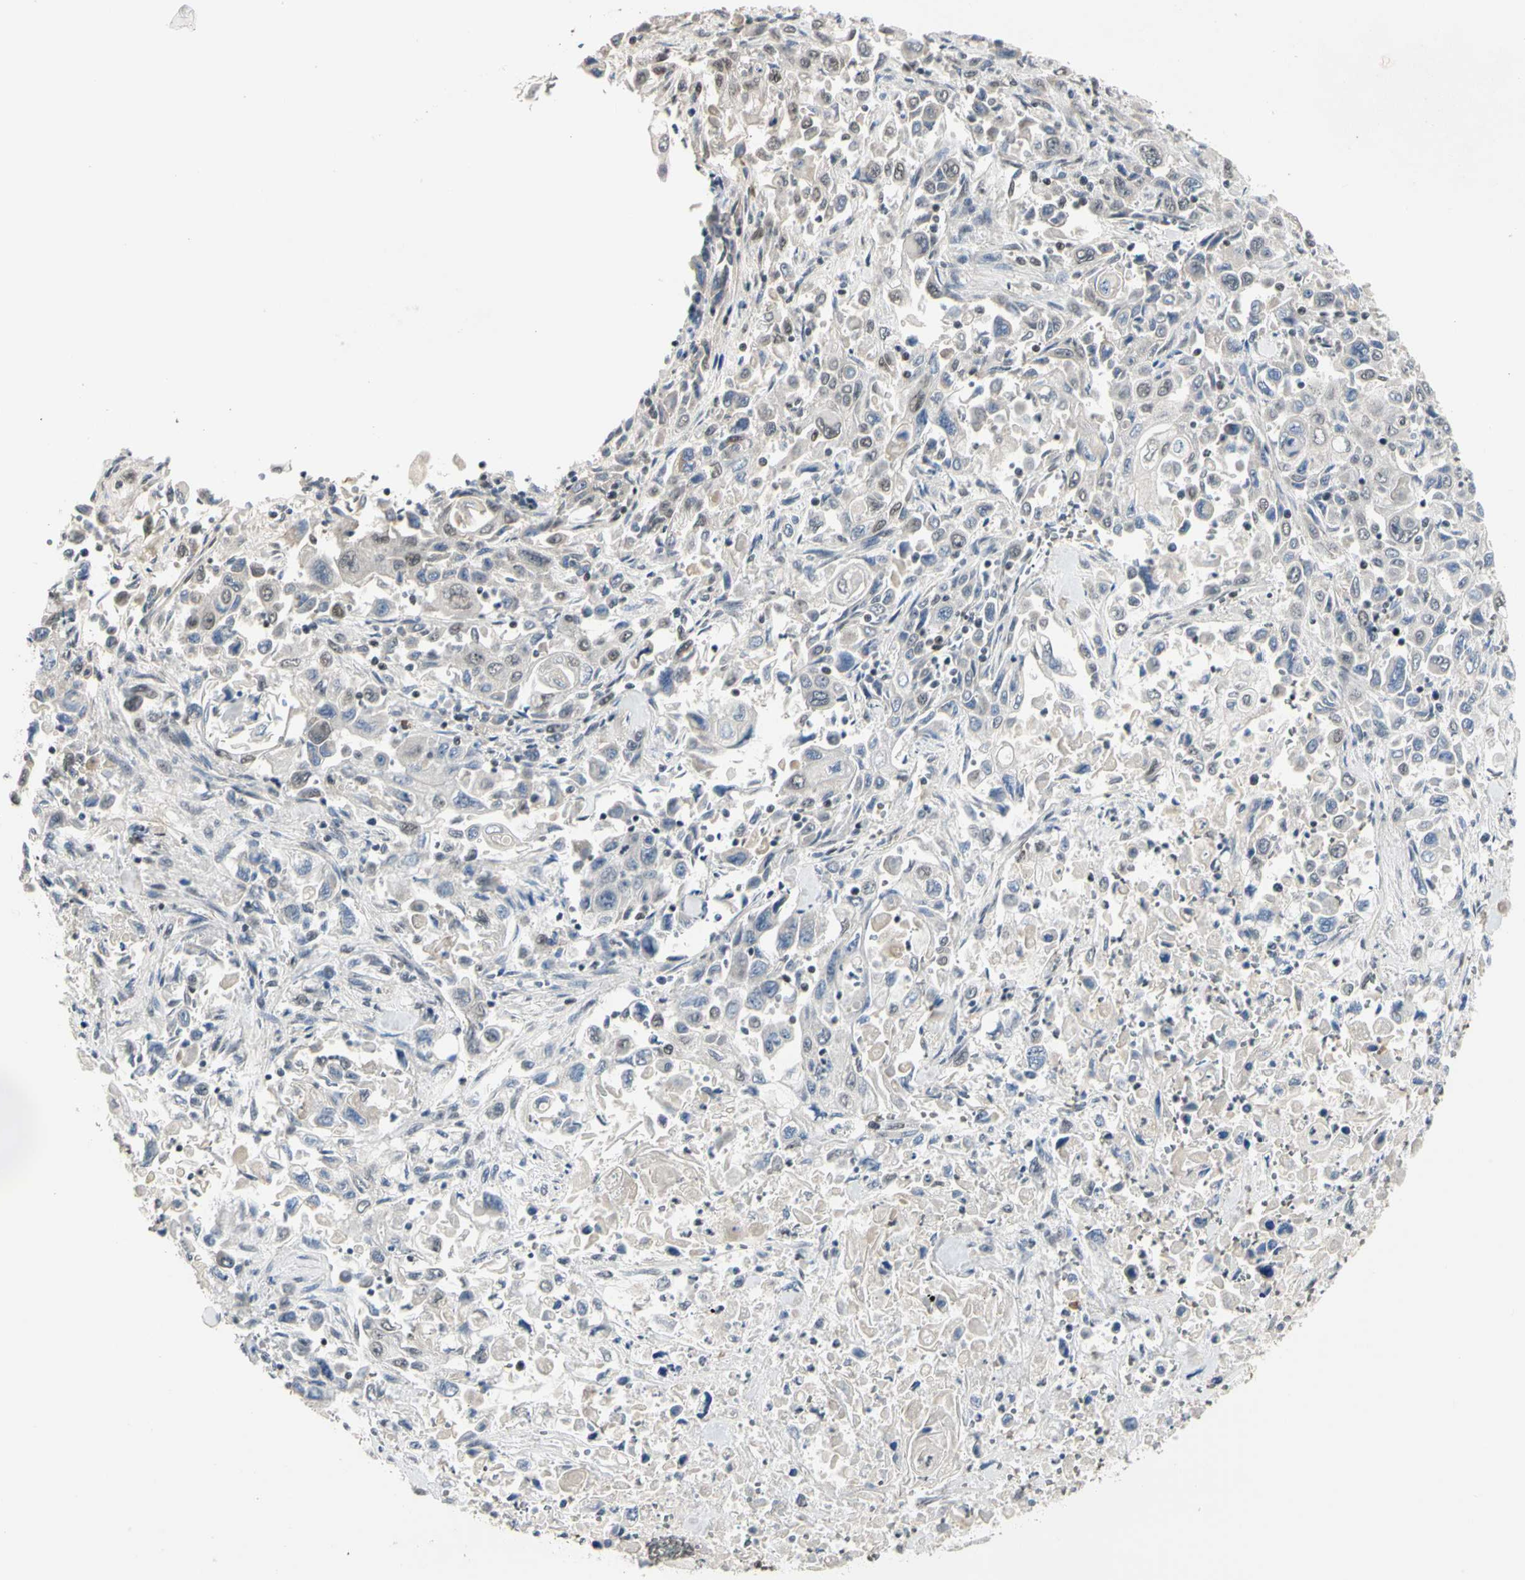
{"staining": {"intensity": "weak", "quantity": "<25%", "location": "nuclear"}, "tissue": "pancreatic cancer", "cell_type": "Tumor cells", "image_type": "cancer", "snomed": [{"axis": "morphology", "description": "Adenocarcinoma, NOS"}, {"axis": "topography", "description": "Pancreas"}], "caption": "The micrograph exhibits no significant staining in tumor cells of pancreatic cancer (adenocarcinoma).", "gene": "GREM1", "patient": {"sex": "male", "age": 70}}